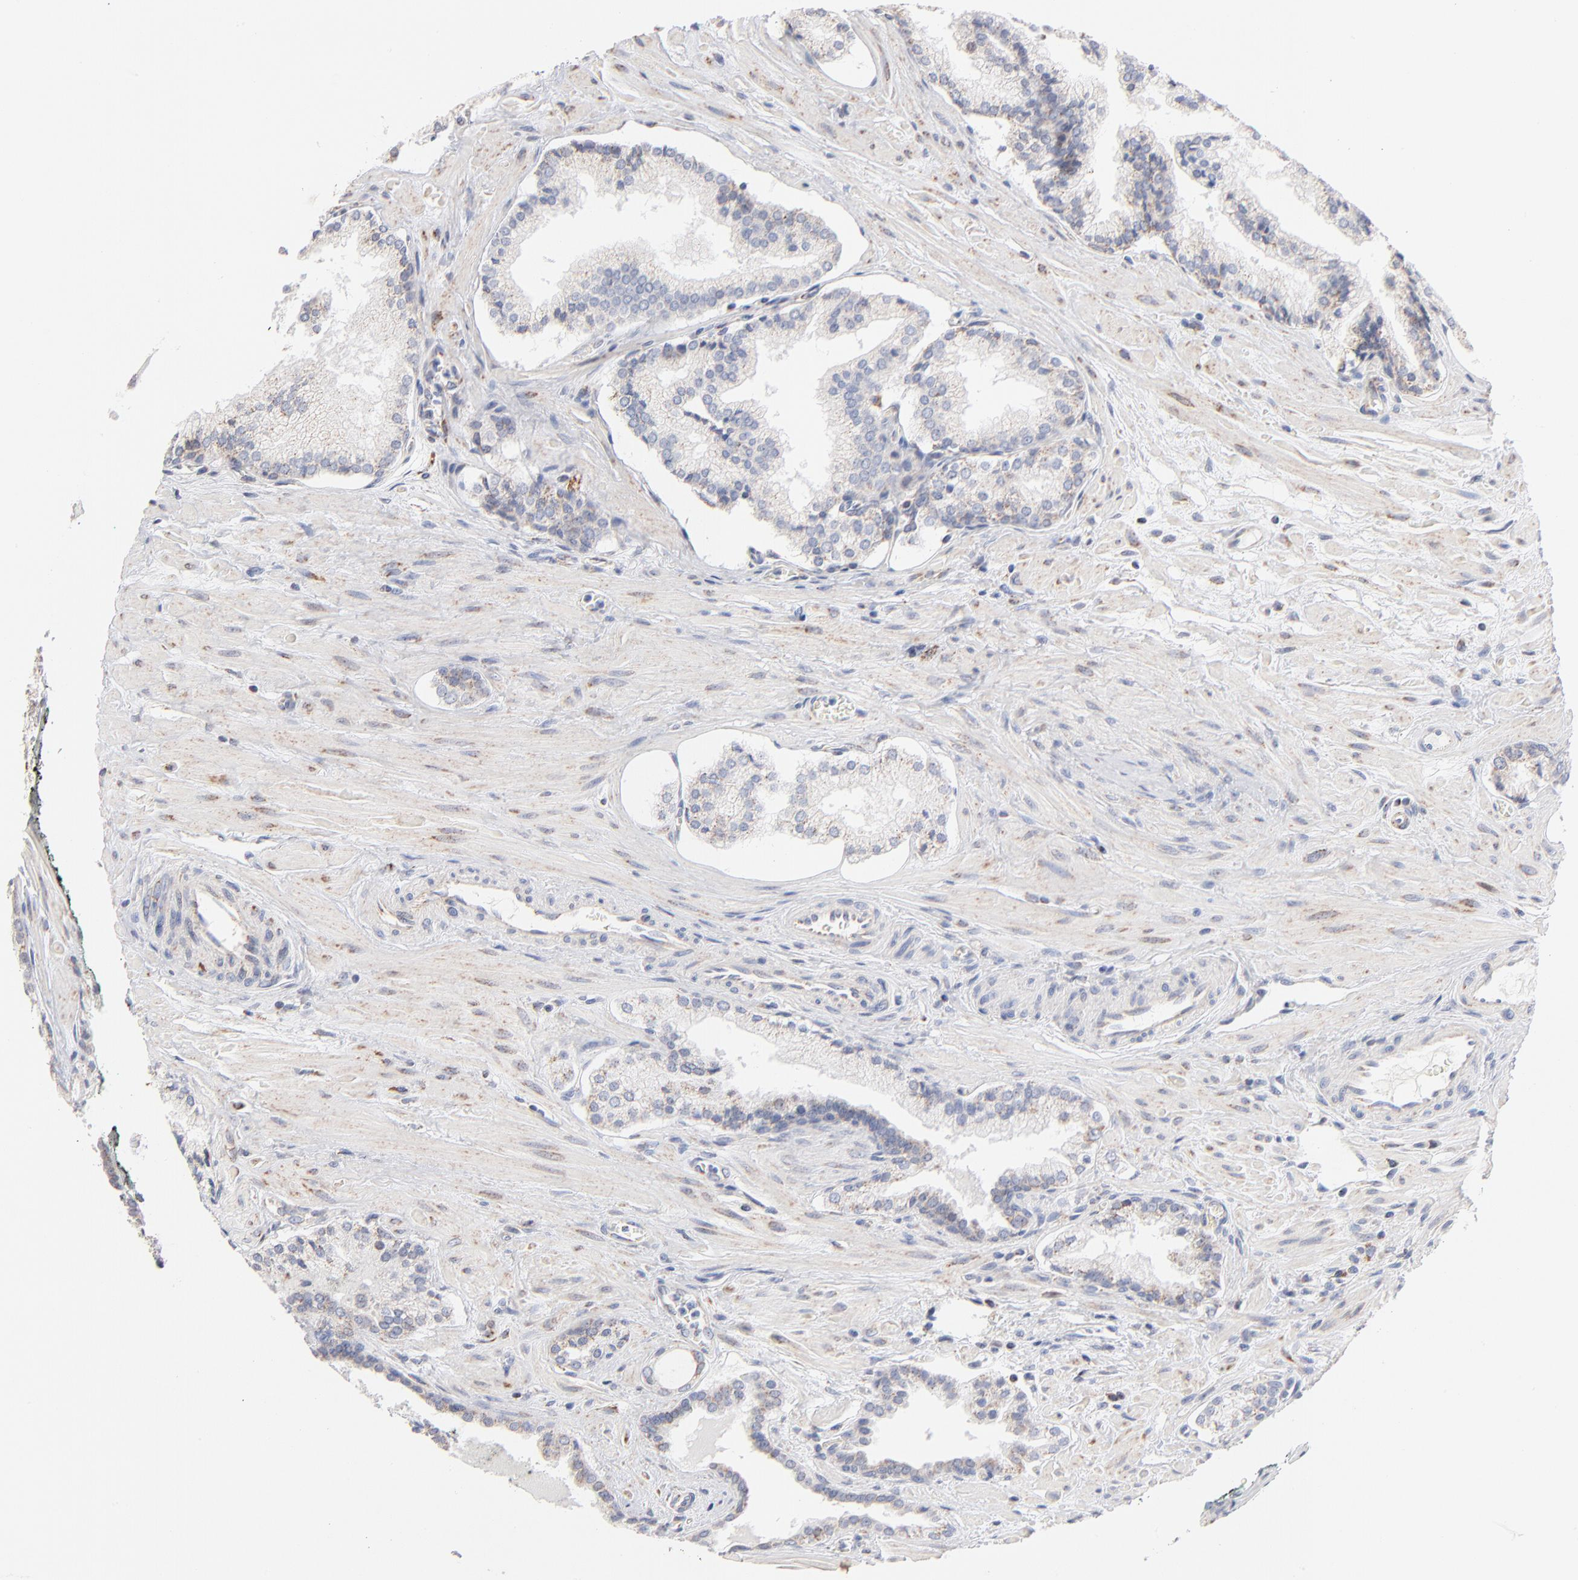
{"staining": {"intensity": "moderate", "quantity": ">75%", "location": "cytoplasmic/membranous"}, "tissue": "prostate cancer", "cell_type": "Tumor cells", "image_type": "cancer", "snomed": [{"axis": "morphology", "description": "Adenocarcinoma, Medium grade"}, {"axis": "topography", "description": "Prostate"}], "caption": "Immunohistochemical staining of prostate cancer (adenocarcinoma (medium-grade)) demonstrates medium levels of moderate cytoplasmic/membranous positivity in about >75% of tumor cells.", "gene": "MRPL58", "patient": {"sex": "male", "age": 60}}